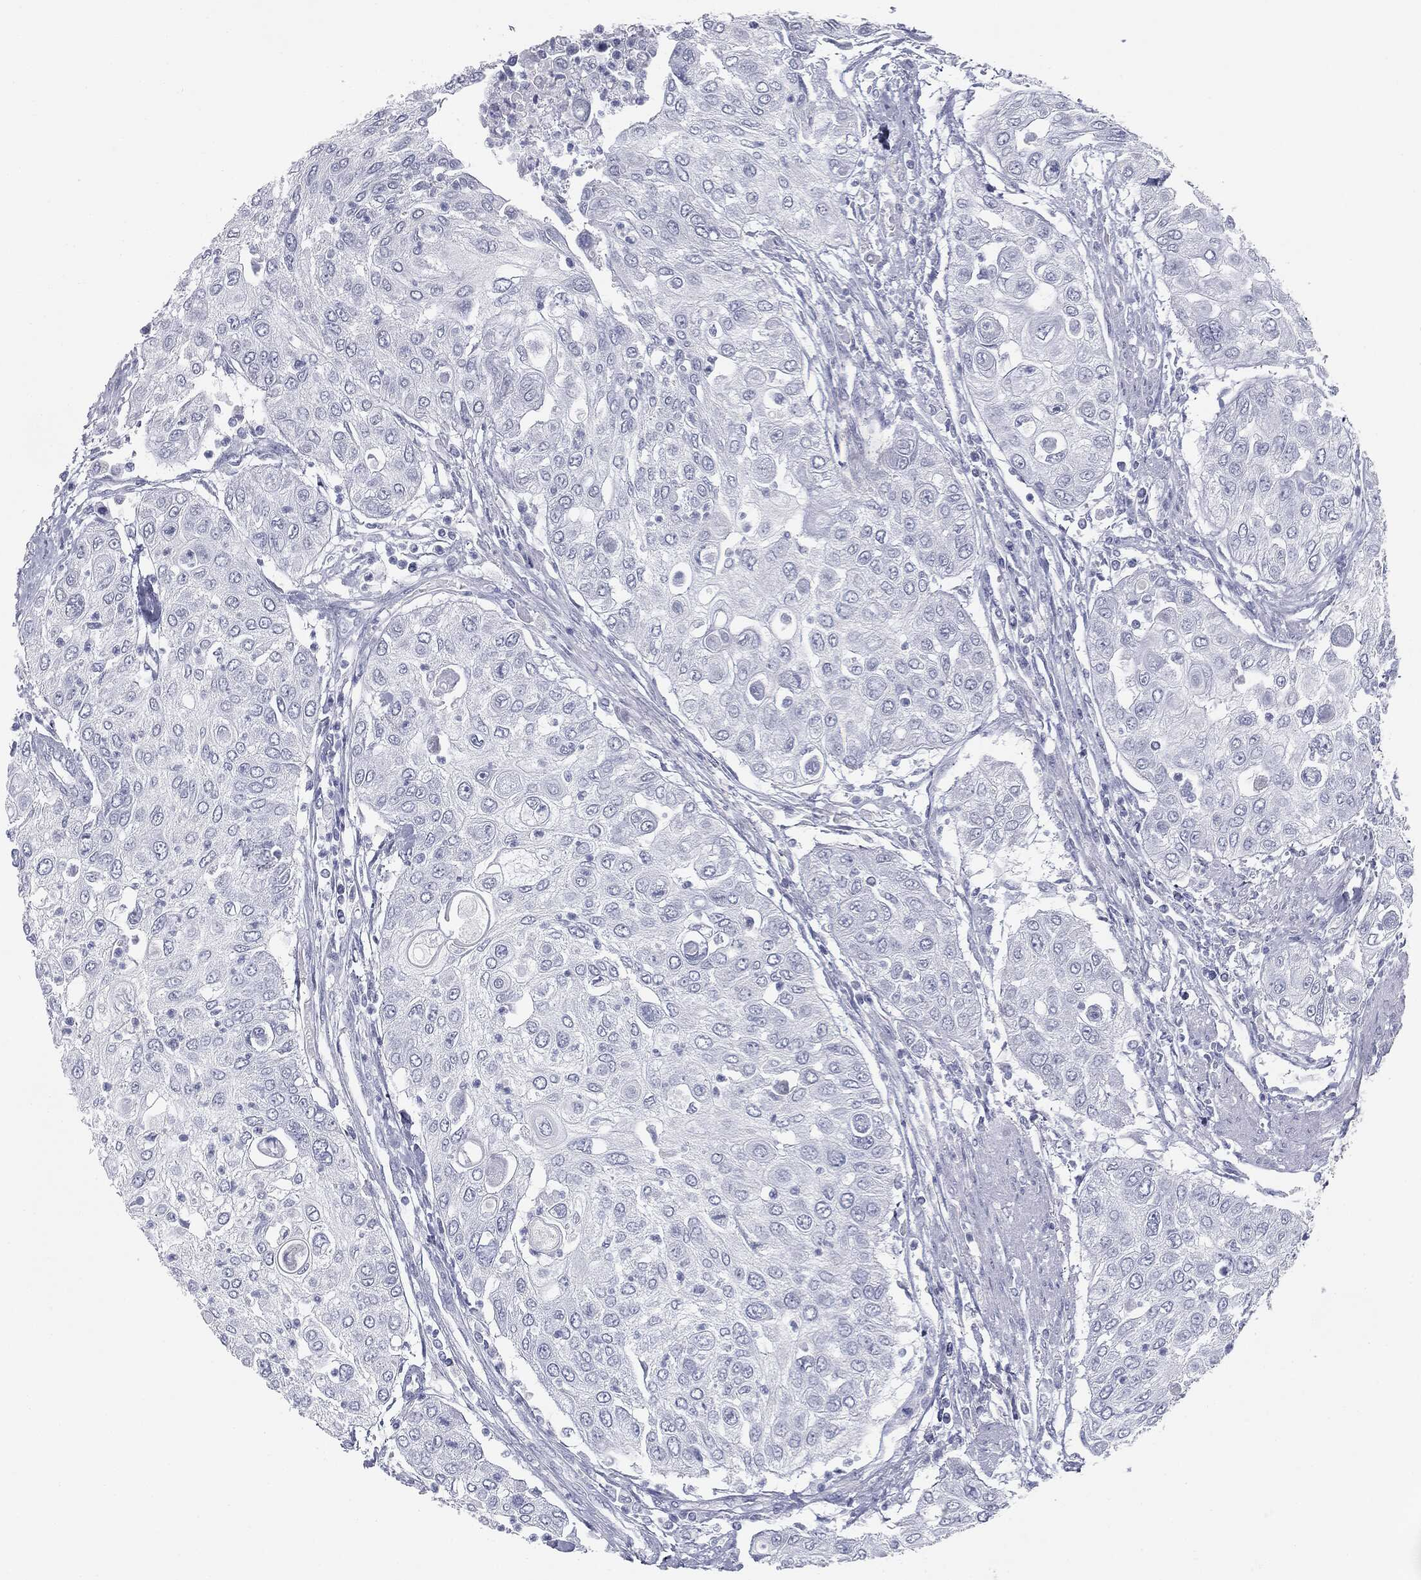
{"staining": {"intensity": "negative", "quantity": "none", "location": "none"}, "tissue": "urothelial cancer", "cell_type": "Tumor cells", "image_type": "cancer", "snomed": [{"axis": "morphology", "description": "Urothelial carcinoma, High grade"}, {"axis": "topography", "description": "Urinary bladder"}], "caption": "This is an immunohistochemistry image of urothelial carcinoma (high-grade). There is no positivity in tumor cells.", "gene": "TPO", "patient": {"sex": "female", "age": 79}}